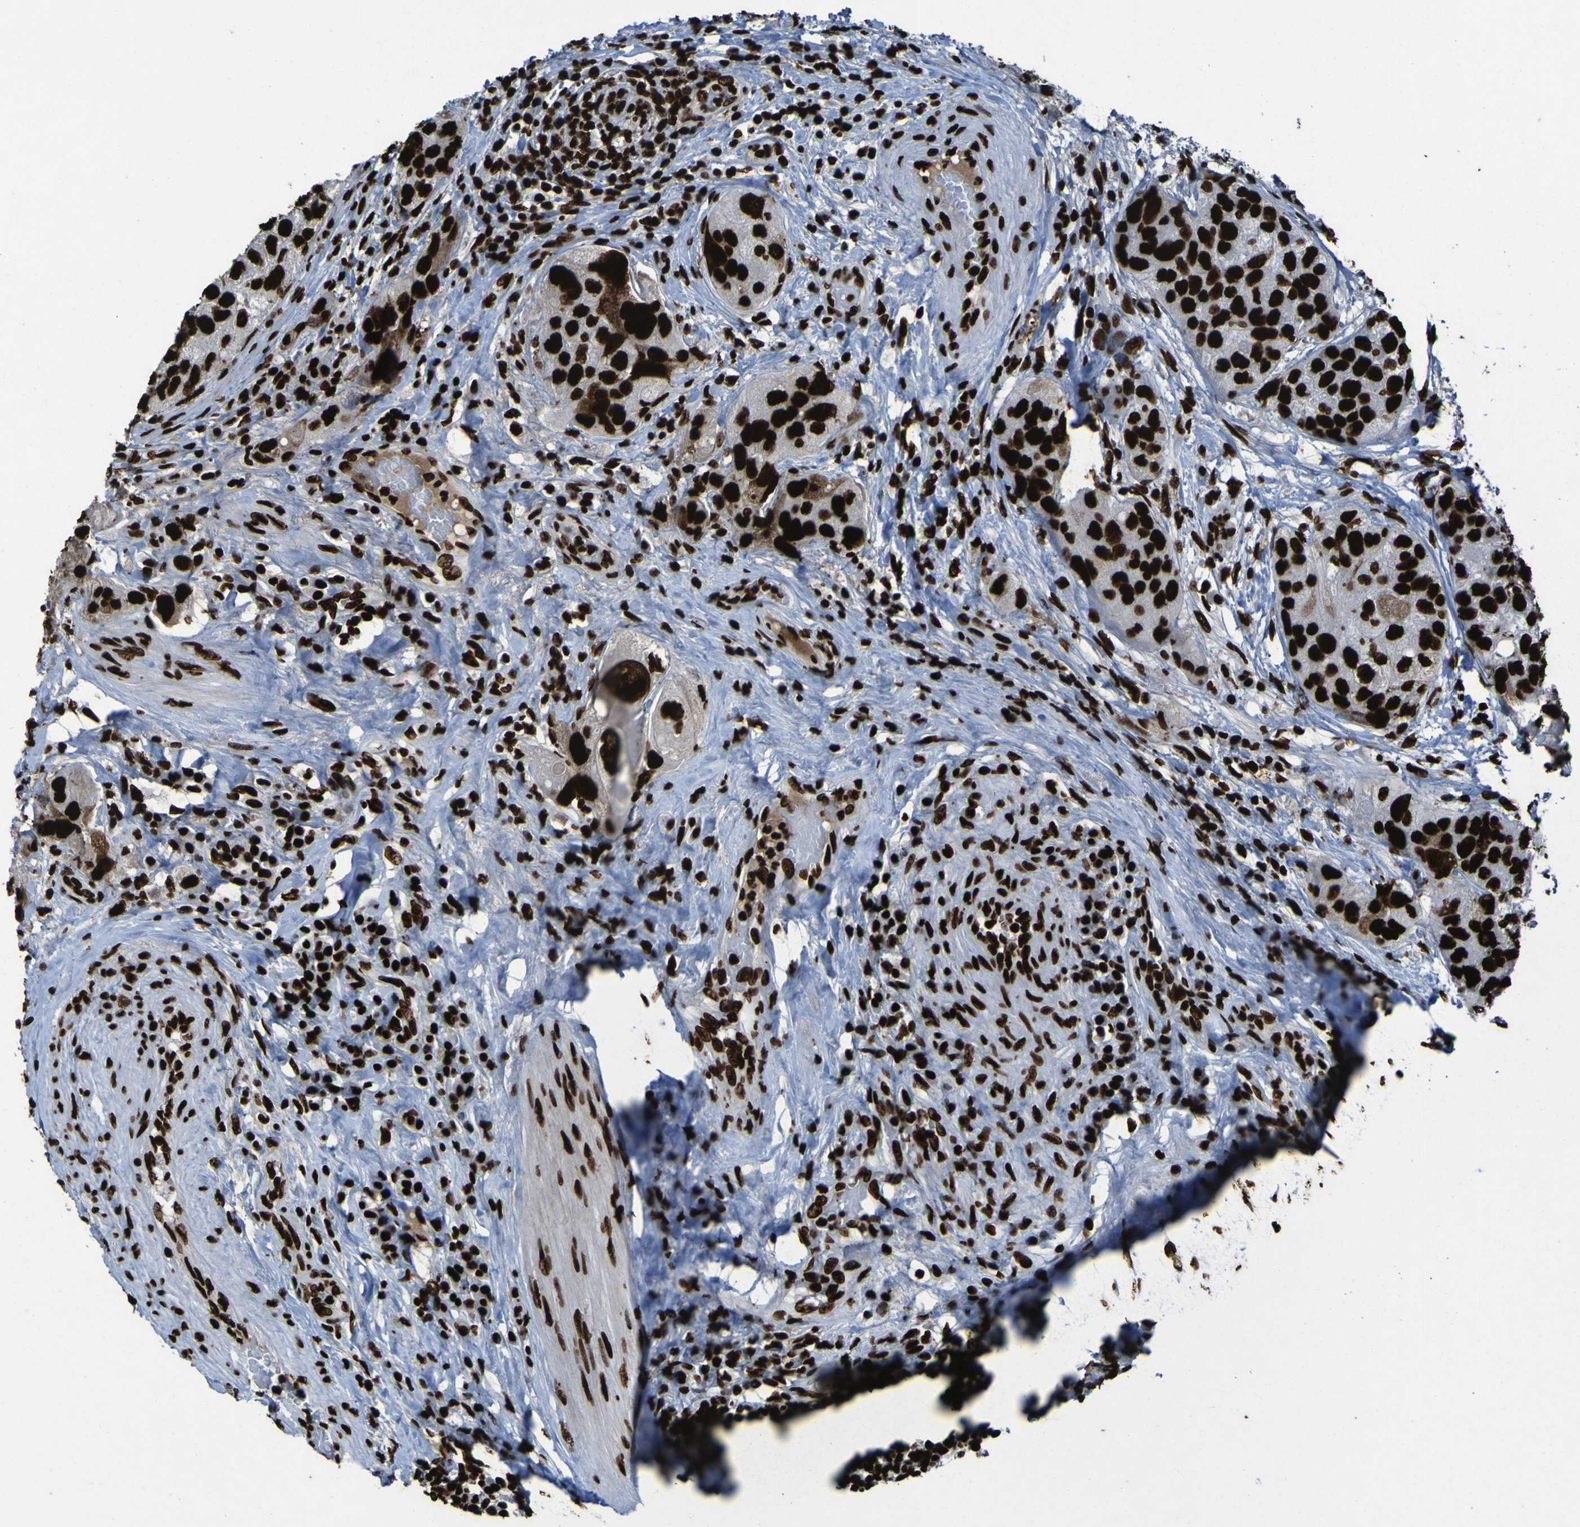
{"staining": {"intensity": "strong", "quantity": ">75%", "location": "cytoplasmic/membranous,nuclear"}, "tissue": "urothelial cancer", "cell_type": "Tumor cells", "image_type": "cancer", "snomed": [{"axis": "morphology", "description": "Urothelial carcinoma, High grade"}, {"axis": "topography", "description": "Urinary bladder"}], "caption": "IHC photomicrograph of neoplastic tissue: human urothelial cancer stained using immunohistochemistry (IHC) exhibits high levels of strong protein expression localized specifically in the cytoplasmic/membranous and nuclear of tumor cells, appearing as a cytoplasmic/membranous and nuclear brown color.", "gene": "NPM1", "patient": {"sex": "female", "age": 64}}